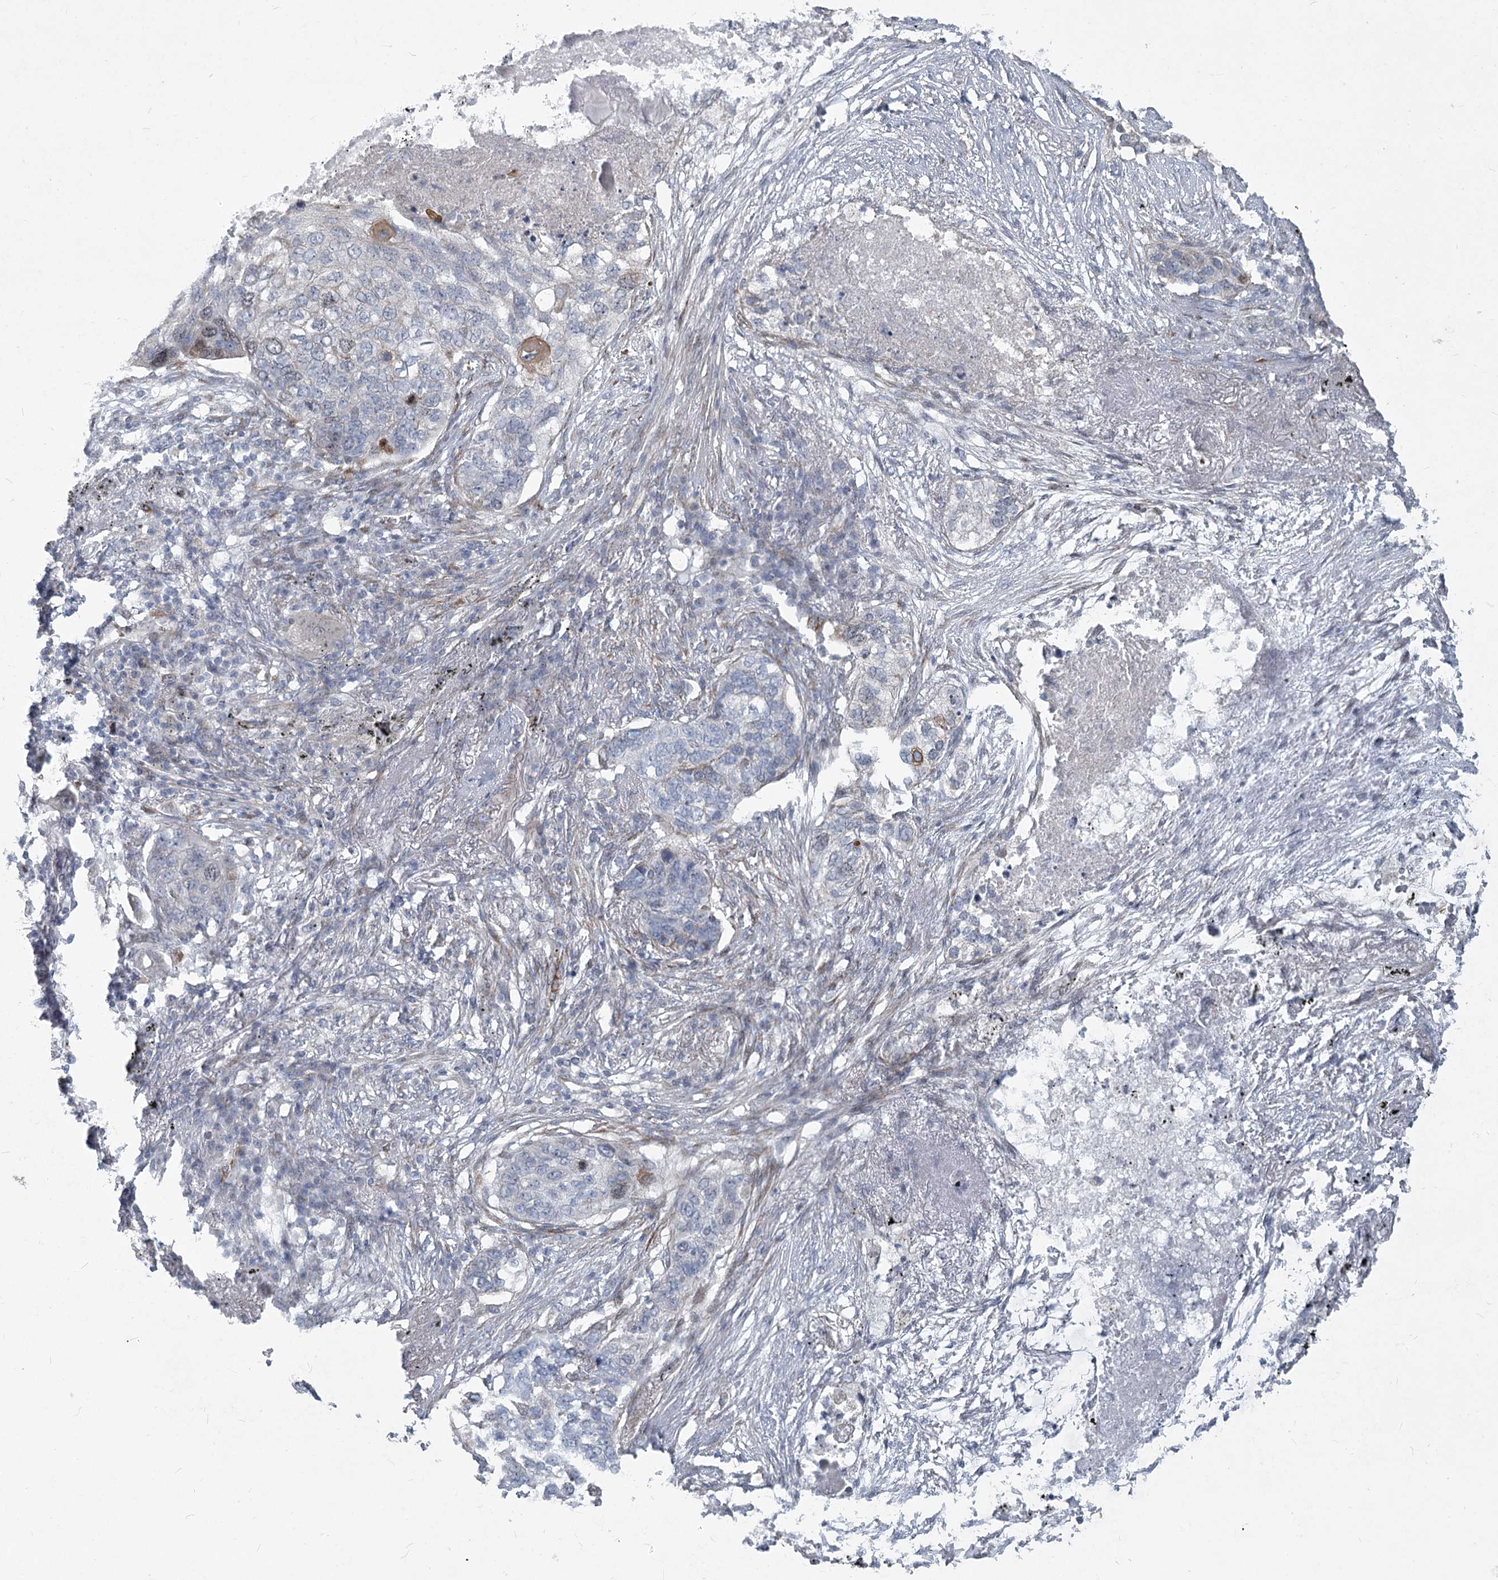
{"staining": {"intensity": "negative", "quantity": "none", "location": "none"}, "tissue": "lung cancer", "cell_type": "Tumor cells", "image_type": "cancer", "snomed": [{"axis": "morphology", "description": "Squamous cell carcinoma, NOS"}, {"axis": "topography", "description": "Lung"}], "caption": "Immunohistochemistry (IHC) photomicrograph of lung cancer (squamous cell carcinoma) stained for a protein (brown), which reveals no positivity in tumor cells. (Stains: DAB (3,3'-diaminobenzidine) immunohistochemistry (IHC) with hematoxylin counter stain, Microscopy: brightfield microscopy at high magnification).", "gene": "ABITRAM", "patient": {"sex": "female", "age": 63}}